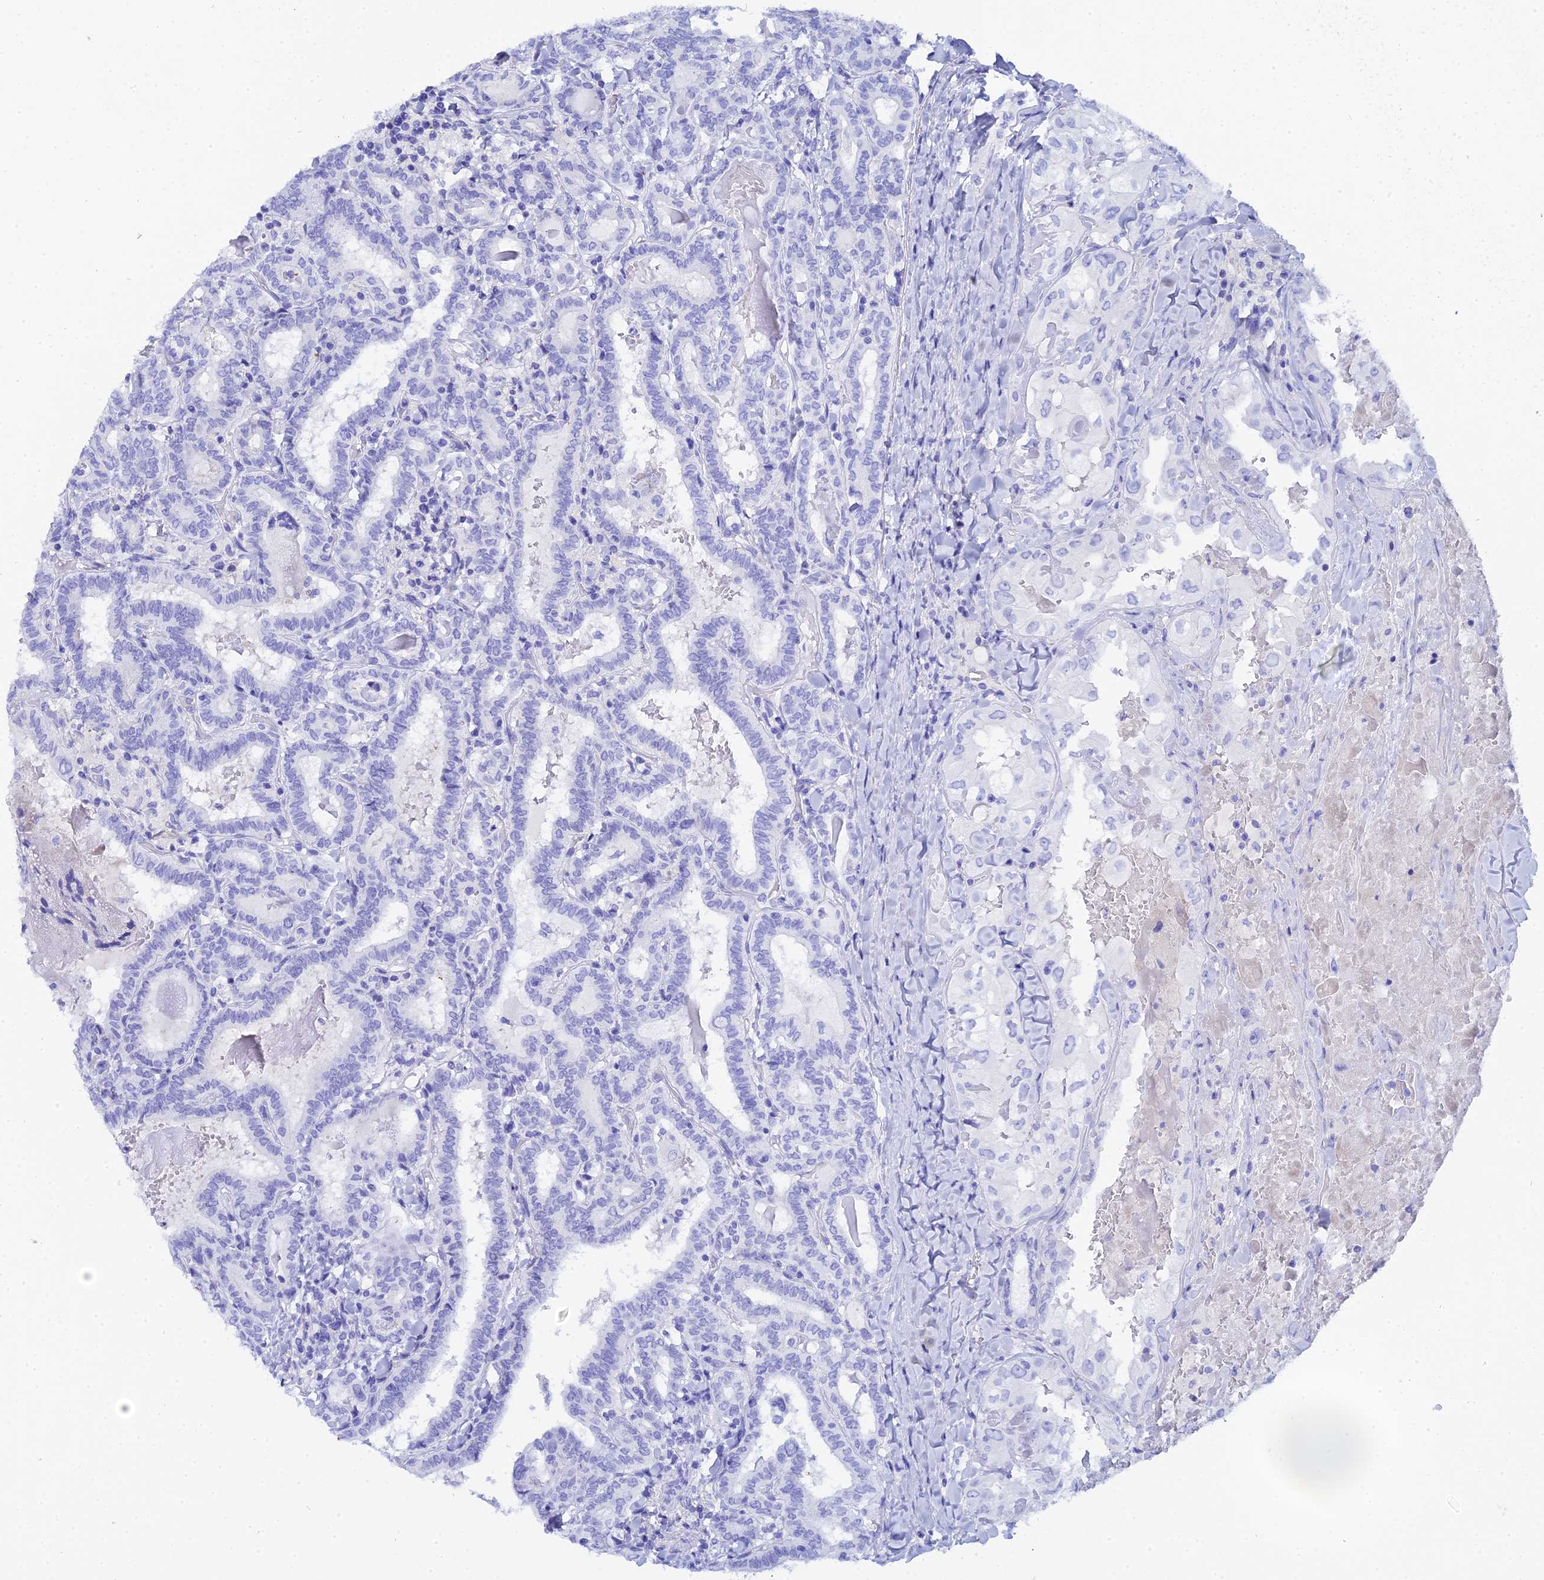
{"staining": {"intensity": "negative", "quantity": "none", "location": "none"}, "tissue": "thyroid cancer", "cell_type": "Tumor cells", "image_type": "cancer", "snomed": [{"axis": "morphology", "description": "Papillary adenocarcinoma, NOS"}, {"axis": "topography", "description": "Thyroid gland"}], "caption": "Immunohistochemistry image of neoplastic tissue: human thyroid papillary adenocarcinoma stained with DAB shows no significant protein positivity in tumor cells.", "gene": "CELA3A", "patient": {"sex": "female", "age": 72}}